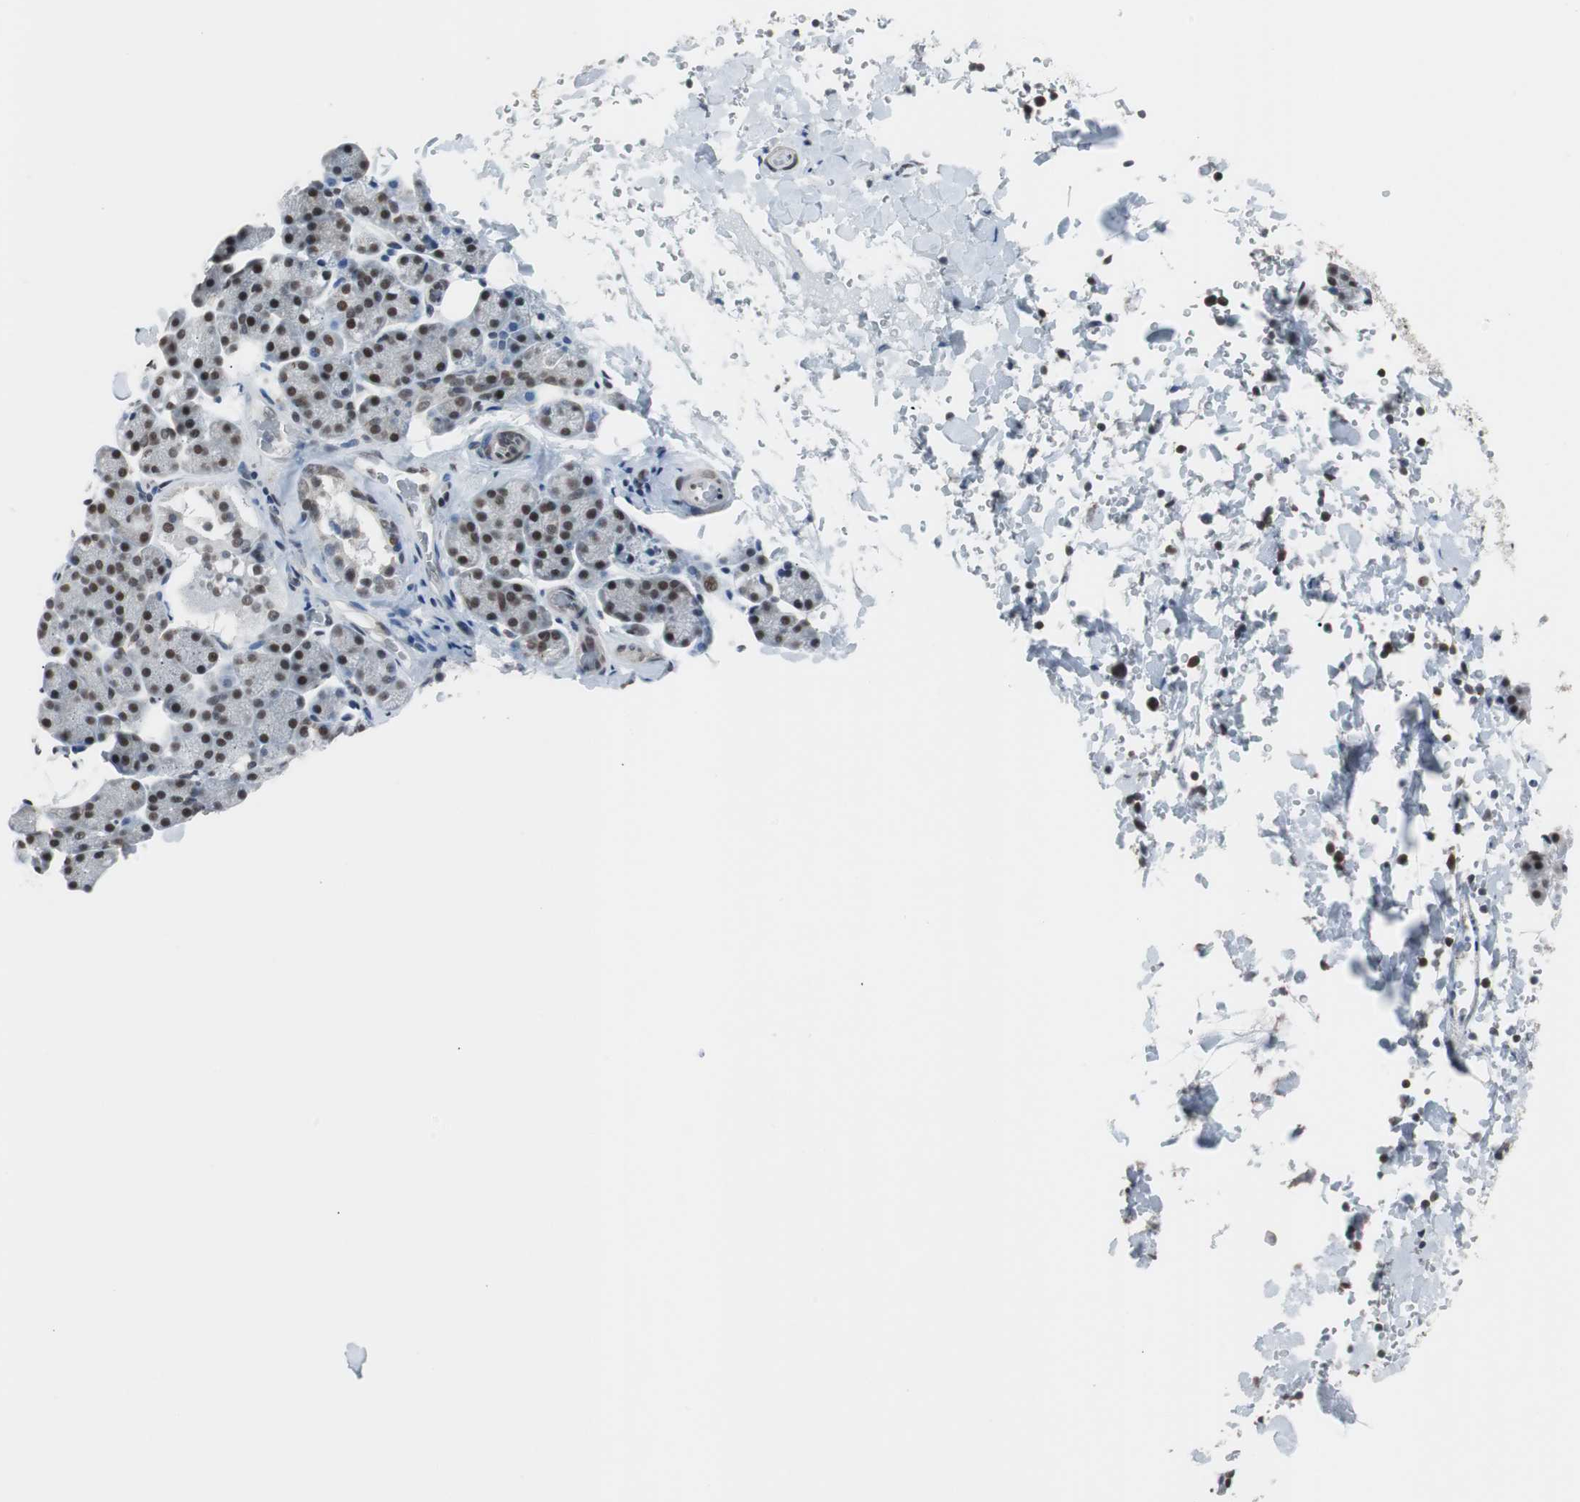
{"staining": {"intensity": "moderate", "quantity": ">75%", "location": "nuclear"}, "tissue": "salivary gland", "cell_type": "Glandular cells", "image_type": "normal", "snomed": [{"axis": "morphology", "description": "Normal tissue, NOS"}, {"axis": "topography", "description": "Lymph node"}, {"axis": "topography", "description": "Salivary gland"}], "caption": "A brown stain highlights moderate nuclear expression of a protein in glandular cells of normal salivary gland. The staining was performed using DAB, with brown indicating positive protein expression. Nuclei are stained blue with hematoxylin.", "gene": "TAF7", "patient": {"sex": "male", "age": 8}}